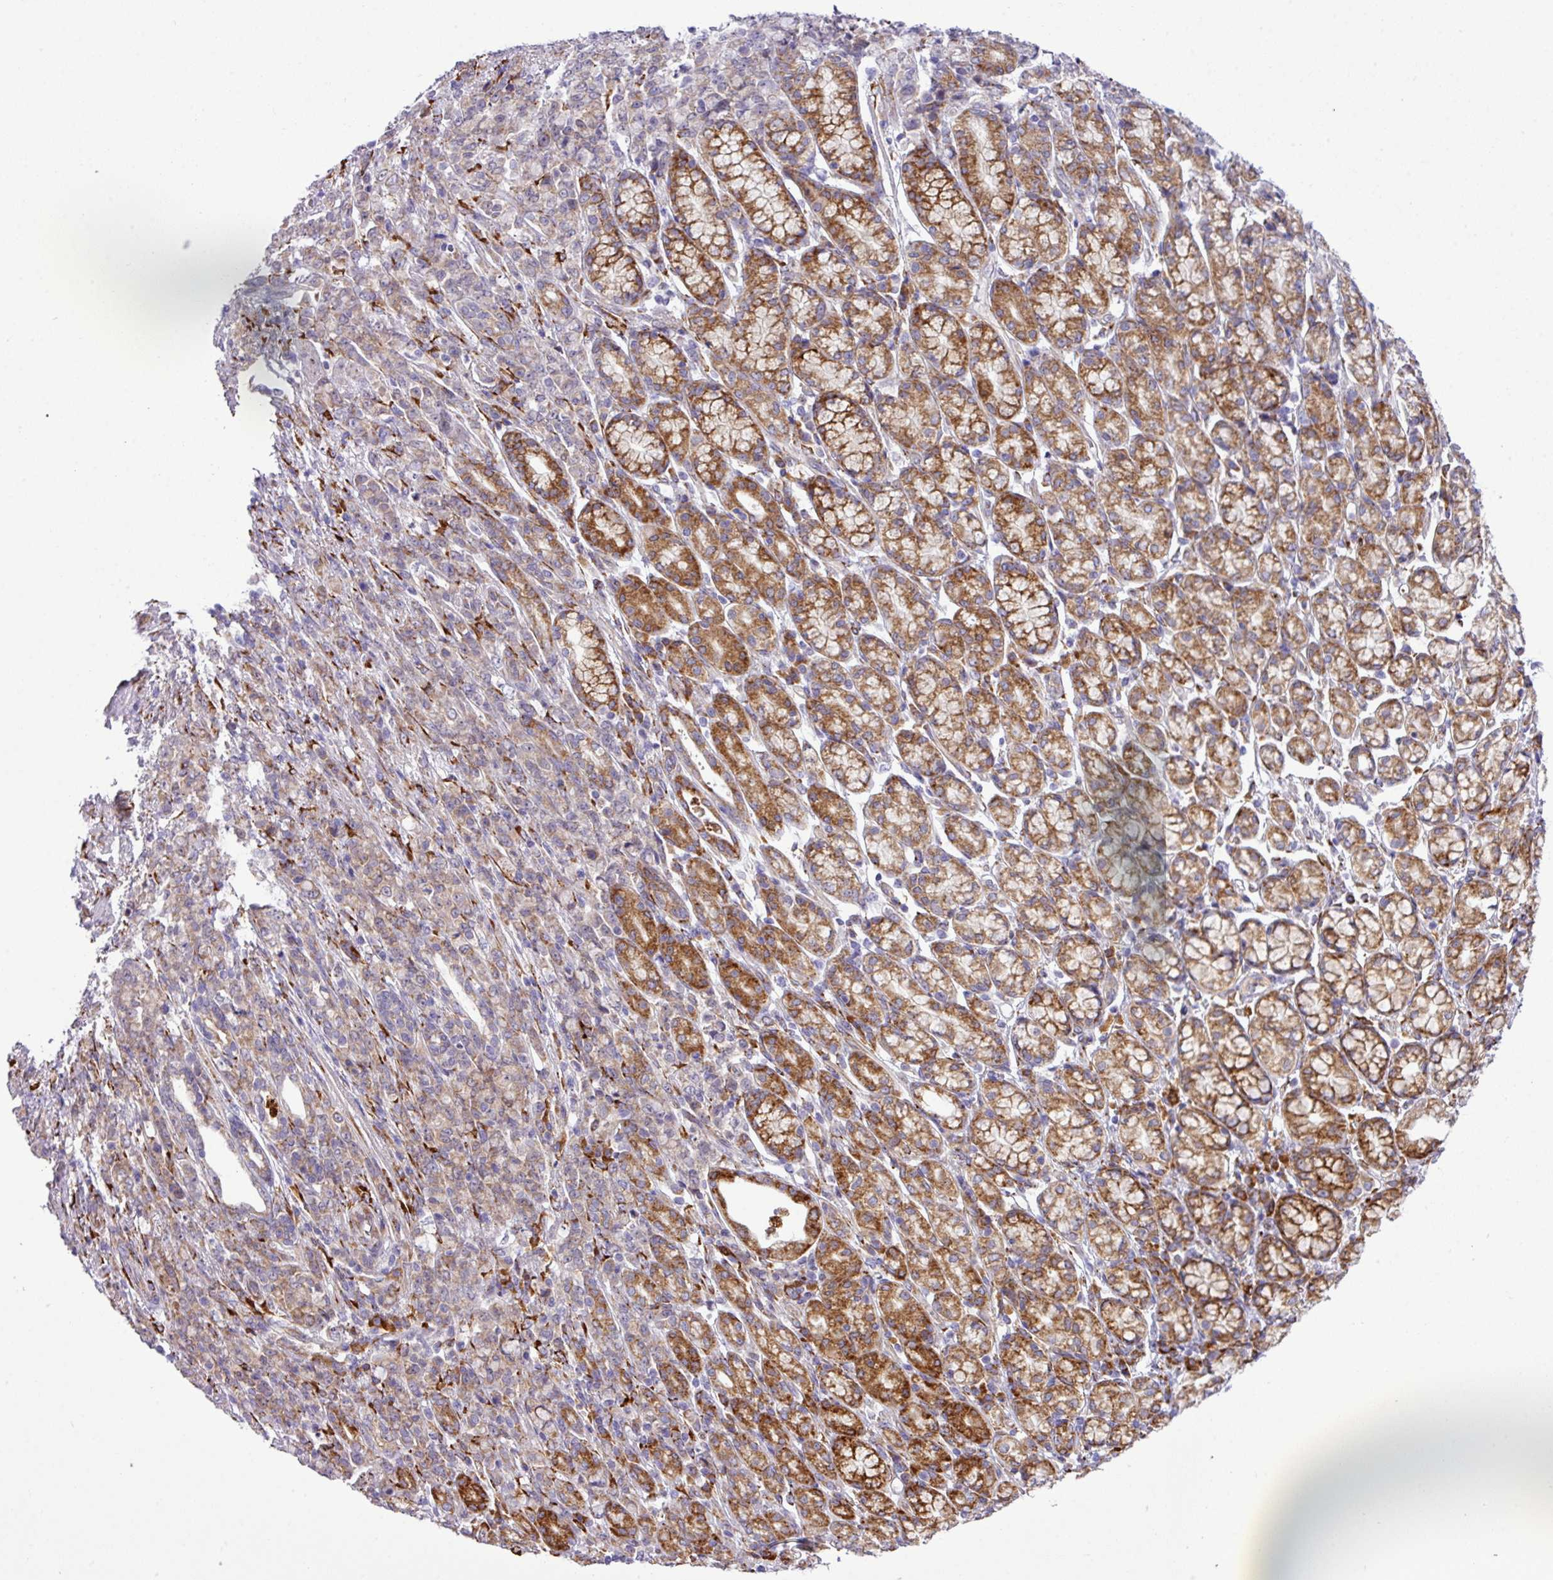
{"staining": {"intensity": "weak", "quantity": "<25%", "location": "cytoplasmic/membranous"}, "tissue": "stomach cancer", "cell_type": "Tumor cells", "image_type": "cancer", "snomed": [{"axis": "morphology", "description": "Adenocarcinoma, NOS"}, {"axis": "topography", "description": "Stomach"}], "caption": "This is an IHC micrograph of human stomach adenocarcinoma. There is no staining in tumor cells.", "gene": "CFAP97", "patient": {"sex": "female", "age": 79}}